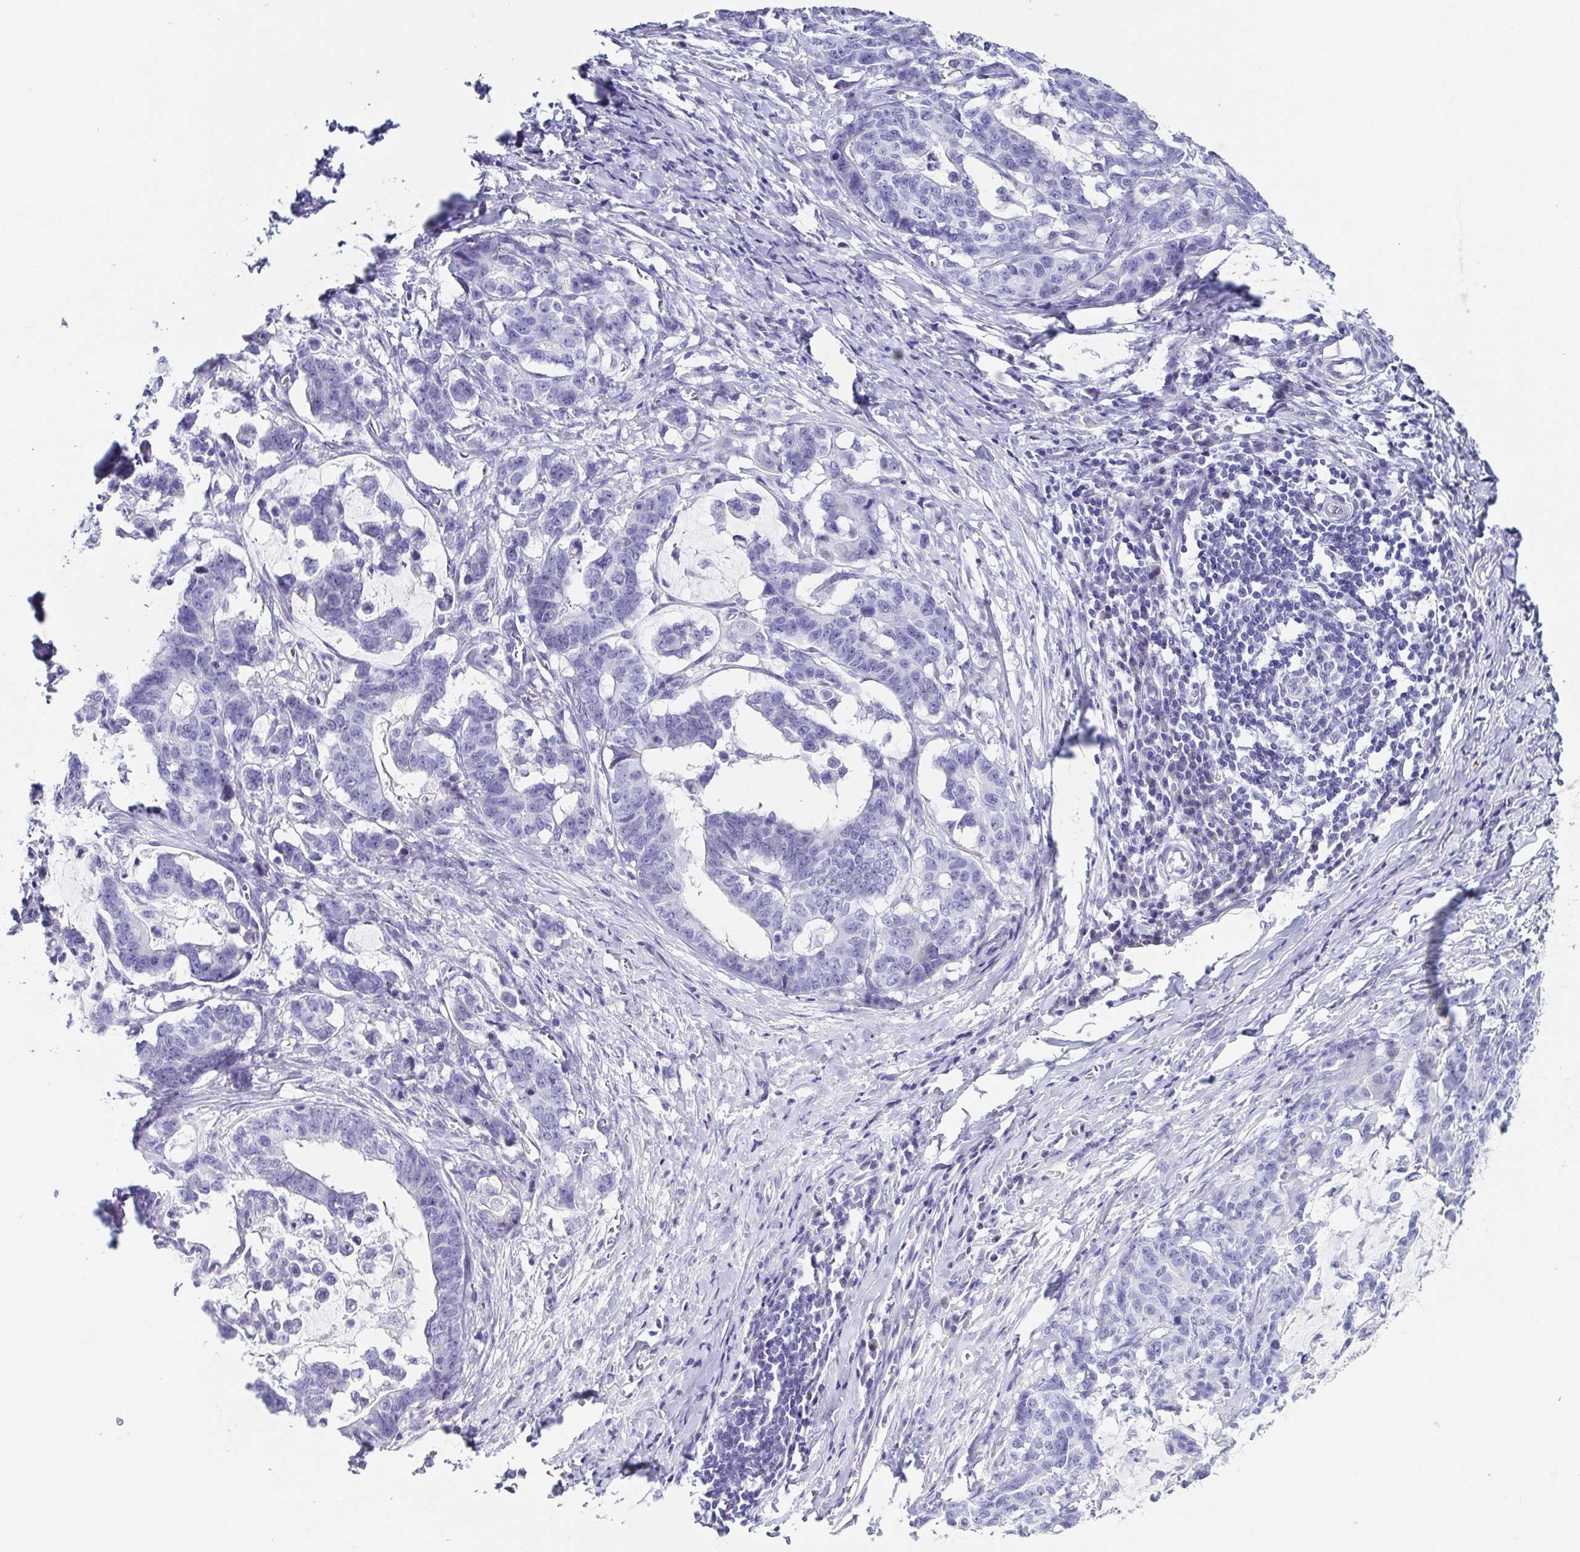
{"staining": {"intensity": "negative", "quantity": "none", "location": "none"}, "tissue": "stomach cancer", "cell_type": "Tumor cells", "image_type": "cancer", "snomed": [{"axis": "morphology", "description": "Normal tissue, NOS"}, {"axis": "morphology", "description": "Adenocarcinoma, NOS"}, {"axis": "topography", "description": "Stomach"}], "caption": "Immunohistochemistry of human stomach cancer (adenocarcinoma) reveals no positivity in tumor cells.", "gene": "TNNT2", "patient": {"sex": "female", "age": 64}}